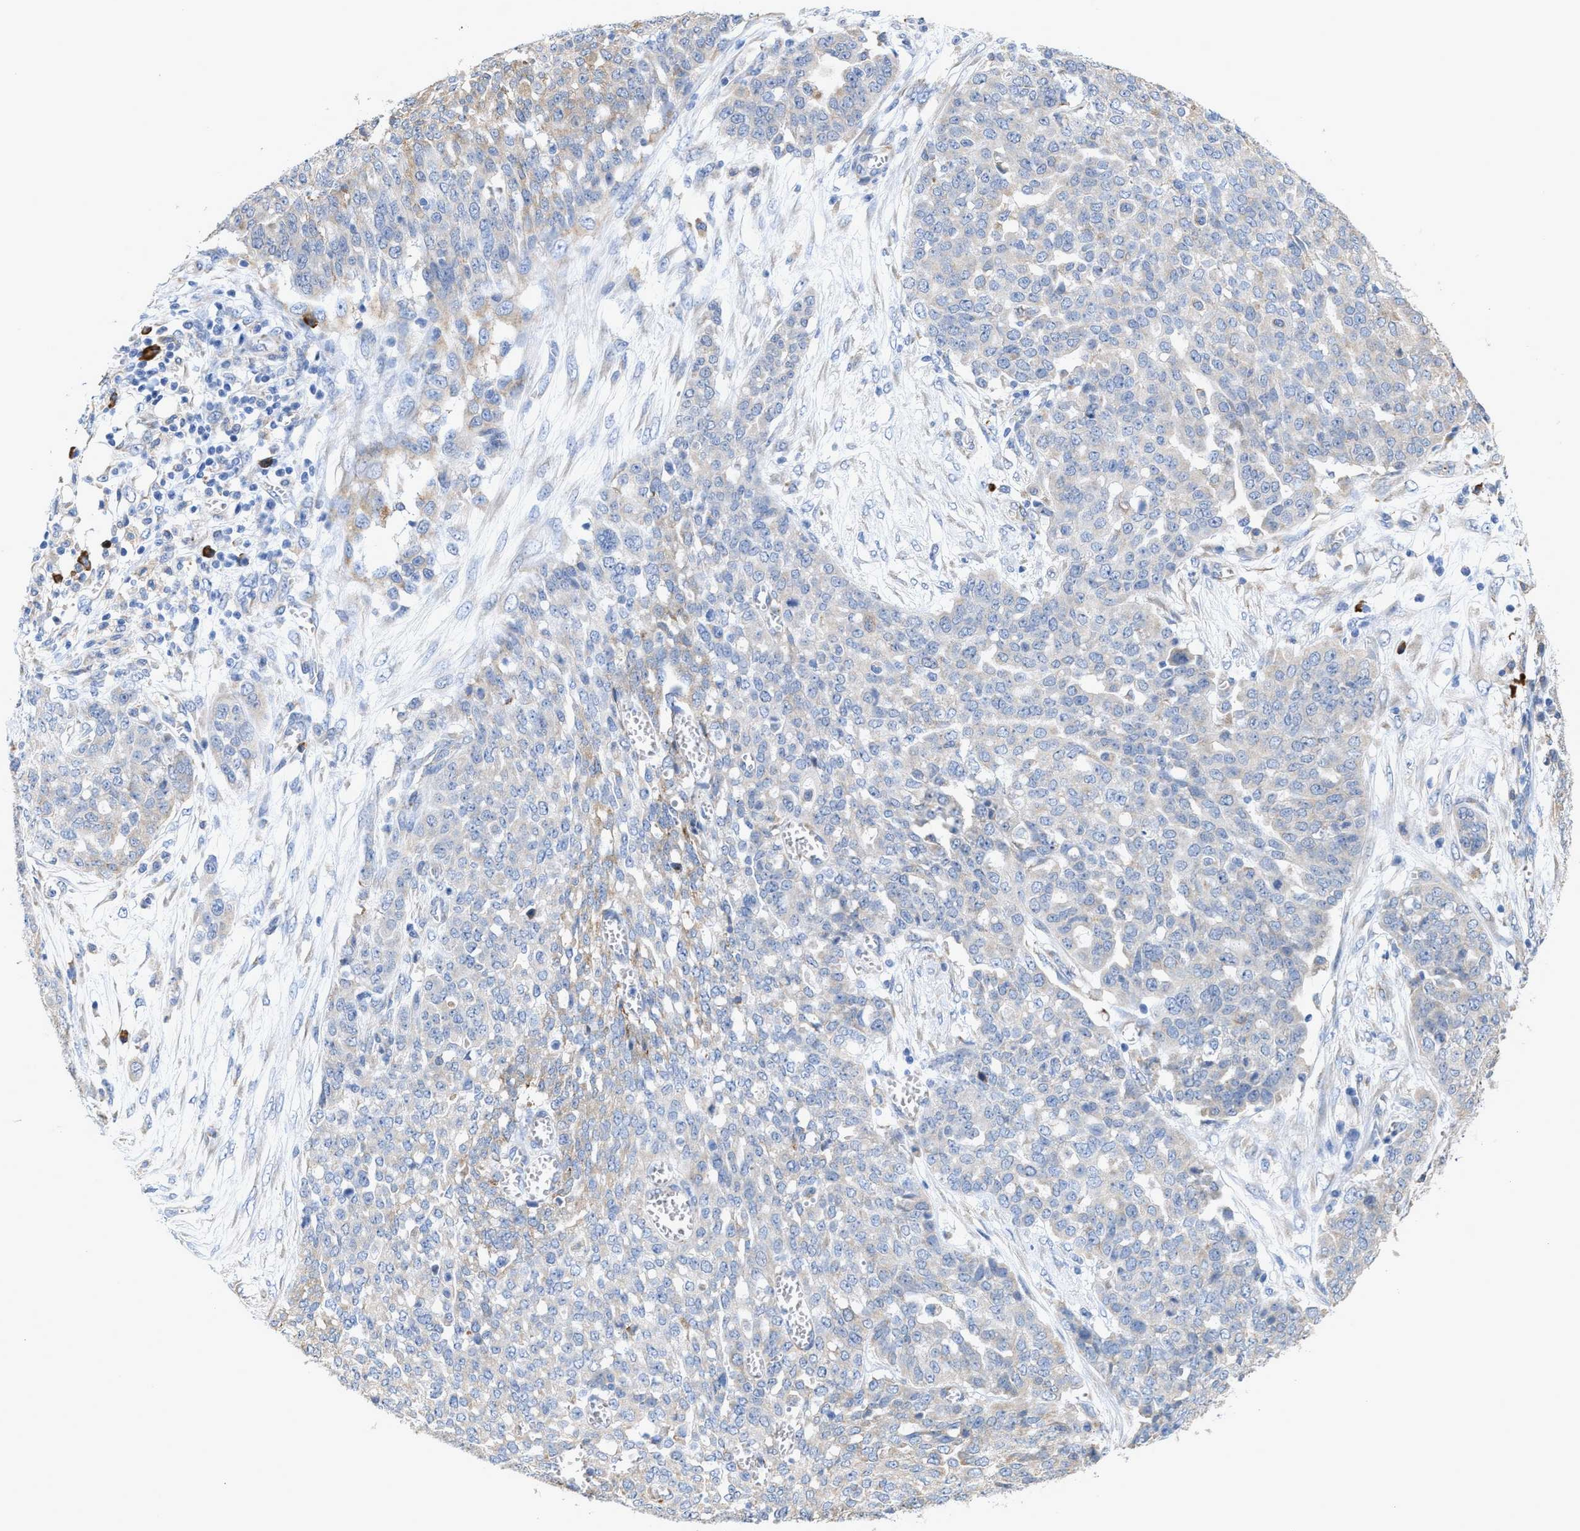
{"staining": {"intensity": "weak", "quantity": "<25%", "location": "cytoplasmic/membranous"}, "tissue": "ovarian cancer", "cell_type": "Tumor cells", "image_type": "cancer", "snomed": [{"axis": "morphology", "description": "Cystadenocarcinoma, serous, NOS"}, {"axis": "topography", "description": "Soft tissue"}, {"axis": "topography", "description": "Ovary"}], "caption": "DAB immunohistochemical staining of human ovarian cancer (serous cystadenocarcinoma) reveals no significant positivity in tumor cells.", "gene": "RYR2", "patient": {"sex": "female", "age": 57}}